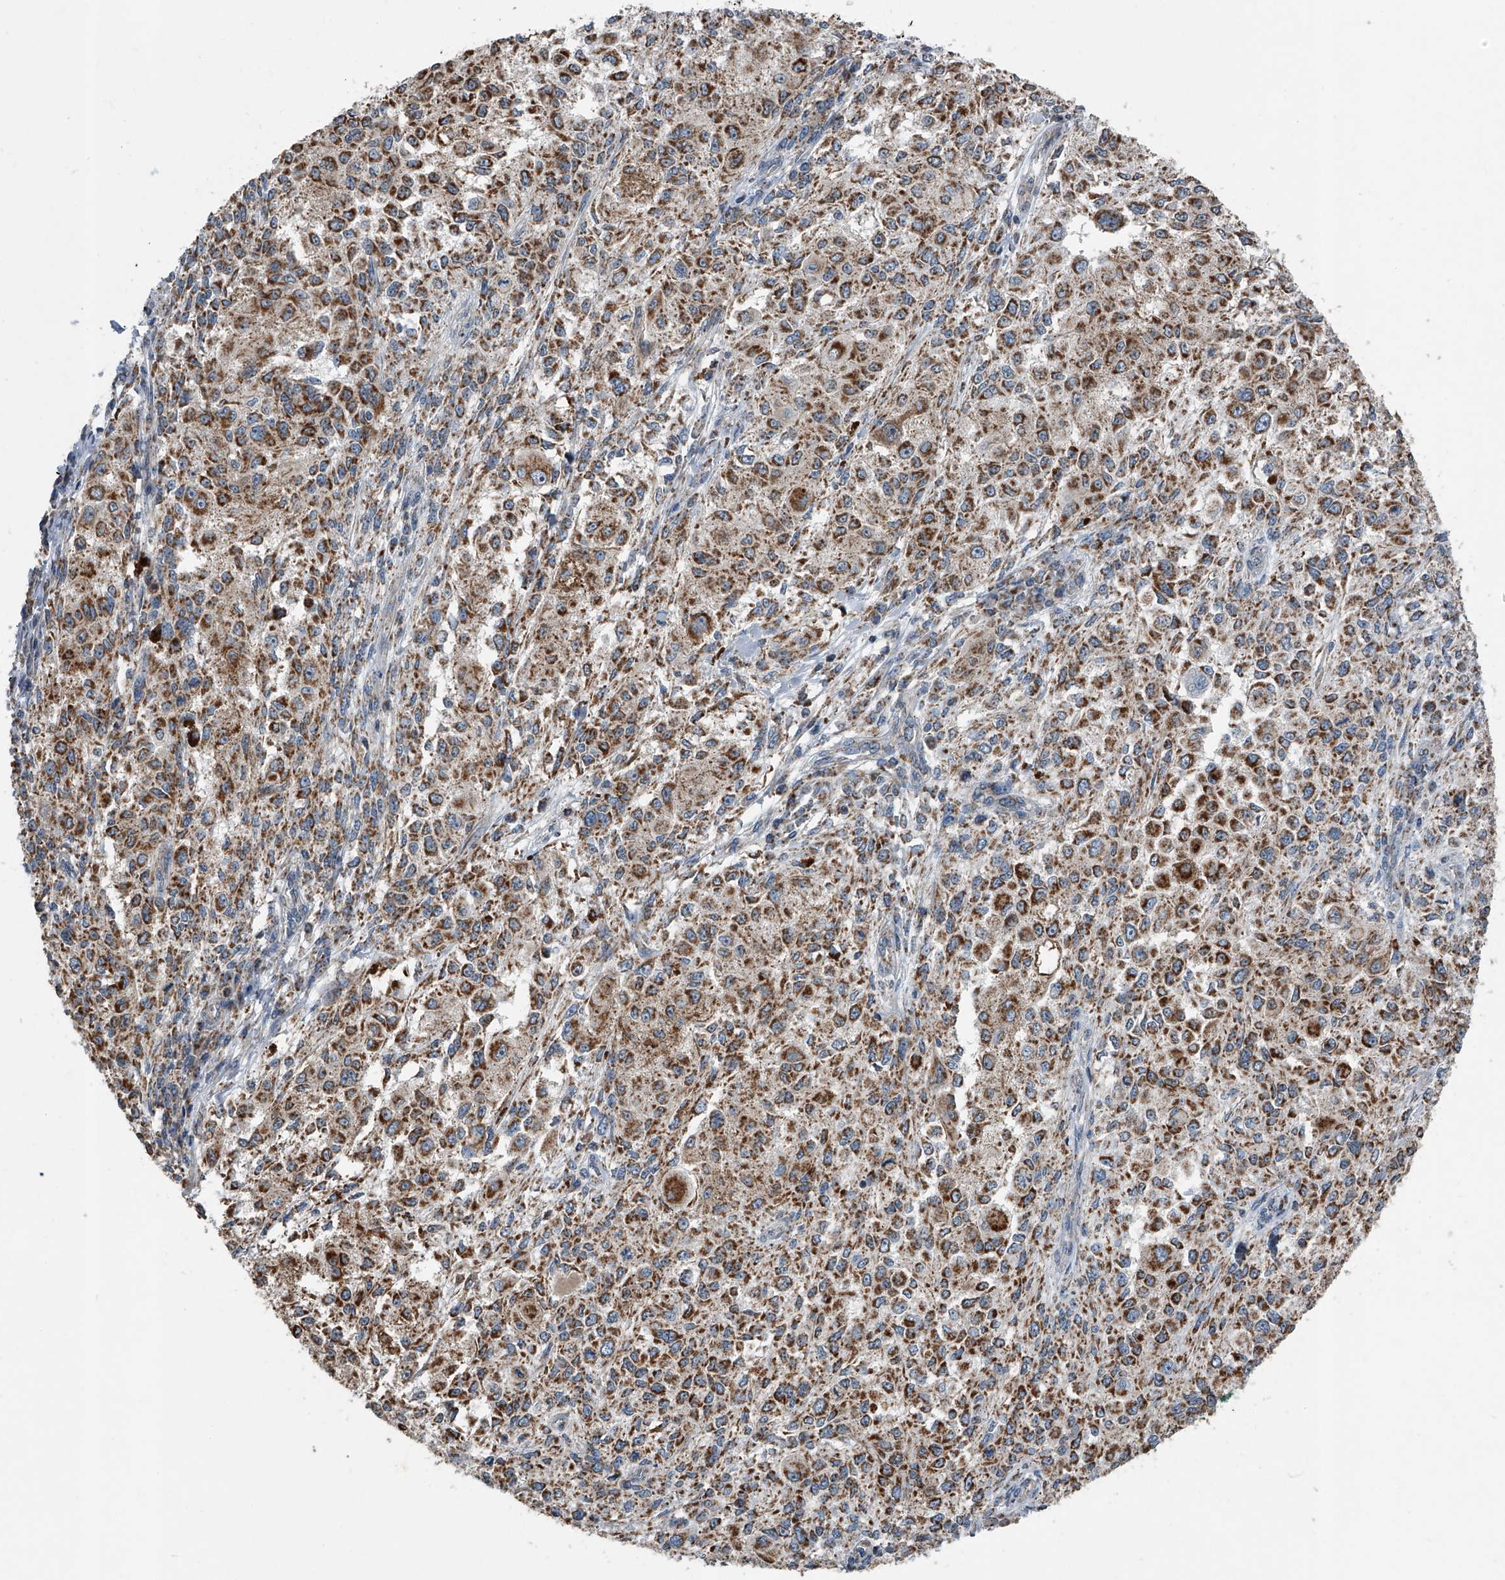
{"staining": {"intensity": "strong", "quantity": ">75%", "location": "cytoplasmic/membranous"}, "tissue": "melanoma", "cell_type": "Tumor cells", "image_type": "cancer", "snomed": [{"axis": "morphology", "description": "Necrosis, NOS"}, {"axis": "morphology", "description": "Malignant melanoma, NOS"}, {"axis": "topography", "description": "Skin"}], "caption": "Protein expression analysis of melanoma exhibits strong cytoplasmic/membranous expression in about >75% of tumor cells.", "gene": "CHRNA7", "patient": {"sex": "female", "age": 87}}